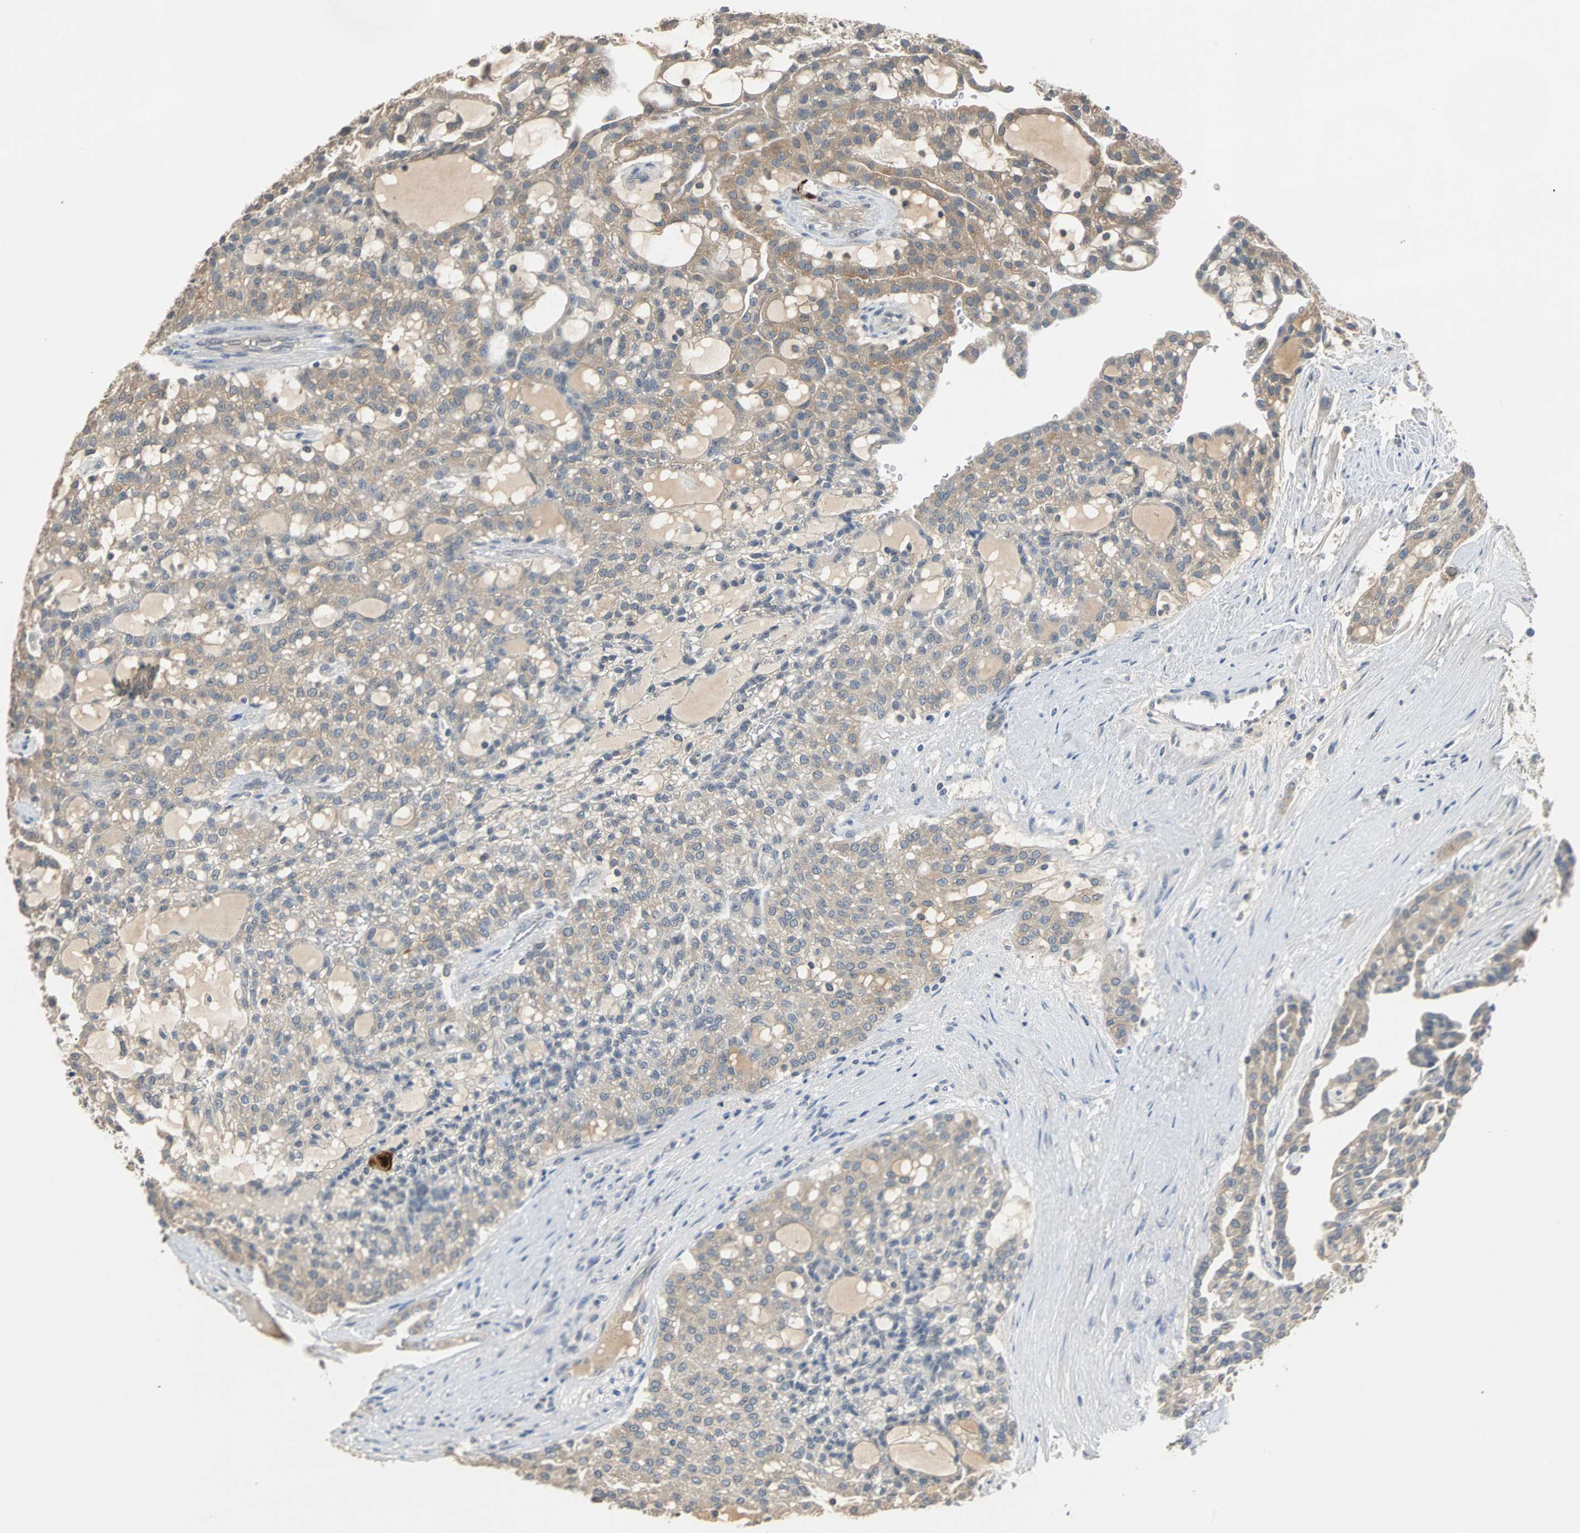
{"staining": {"intensity": "moderate", "quantity": "25%-75%", "location": "cytoplasmic/membranous"}, "tissue": "renal cancer", "cell_type": "Tumor cells", "image_type": "cancer", "snomed": [{"axis": "morphology", "description": "Adenocarcinoma, NOS"}, {"axis": "topography", "description": "Kidney"}], "caption": "Immunohistochemical staining of adenocarcinoma (renal) demonstrates moderate cytoplasmic/membranous protein staining in approximately 25%-75% of tumor cells. The staining was performed using DAB to visualize the protein expression in brown, while the nuclei were stained in blue with hematoxylin (Magnification: 20x).", "gene": "ABHD2", "patient": {"sex": "male", "age": 63}}